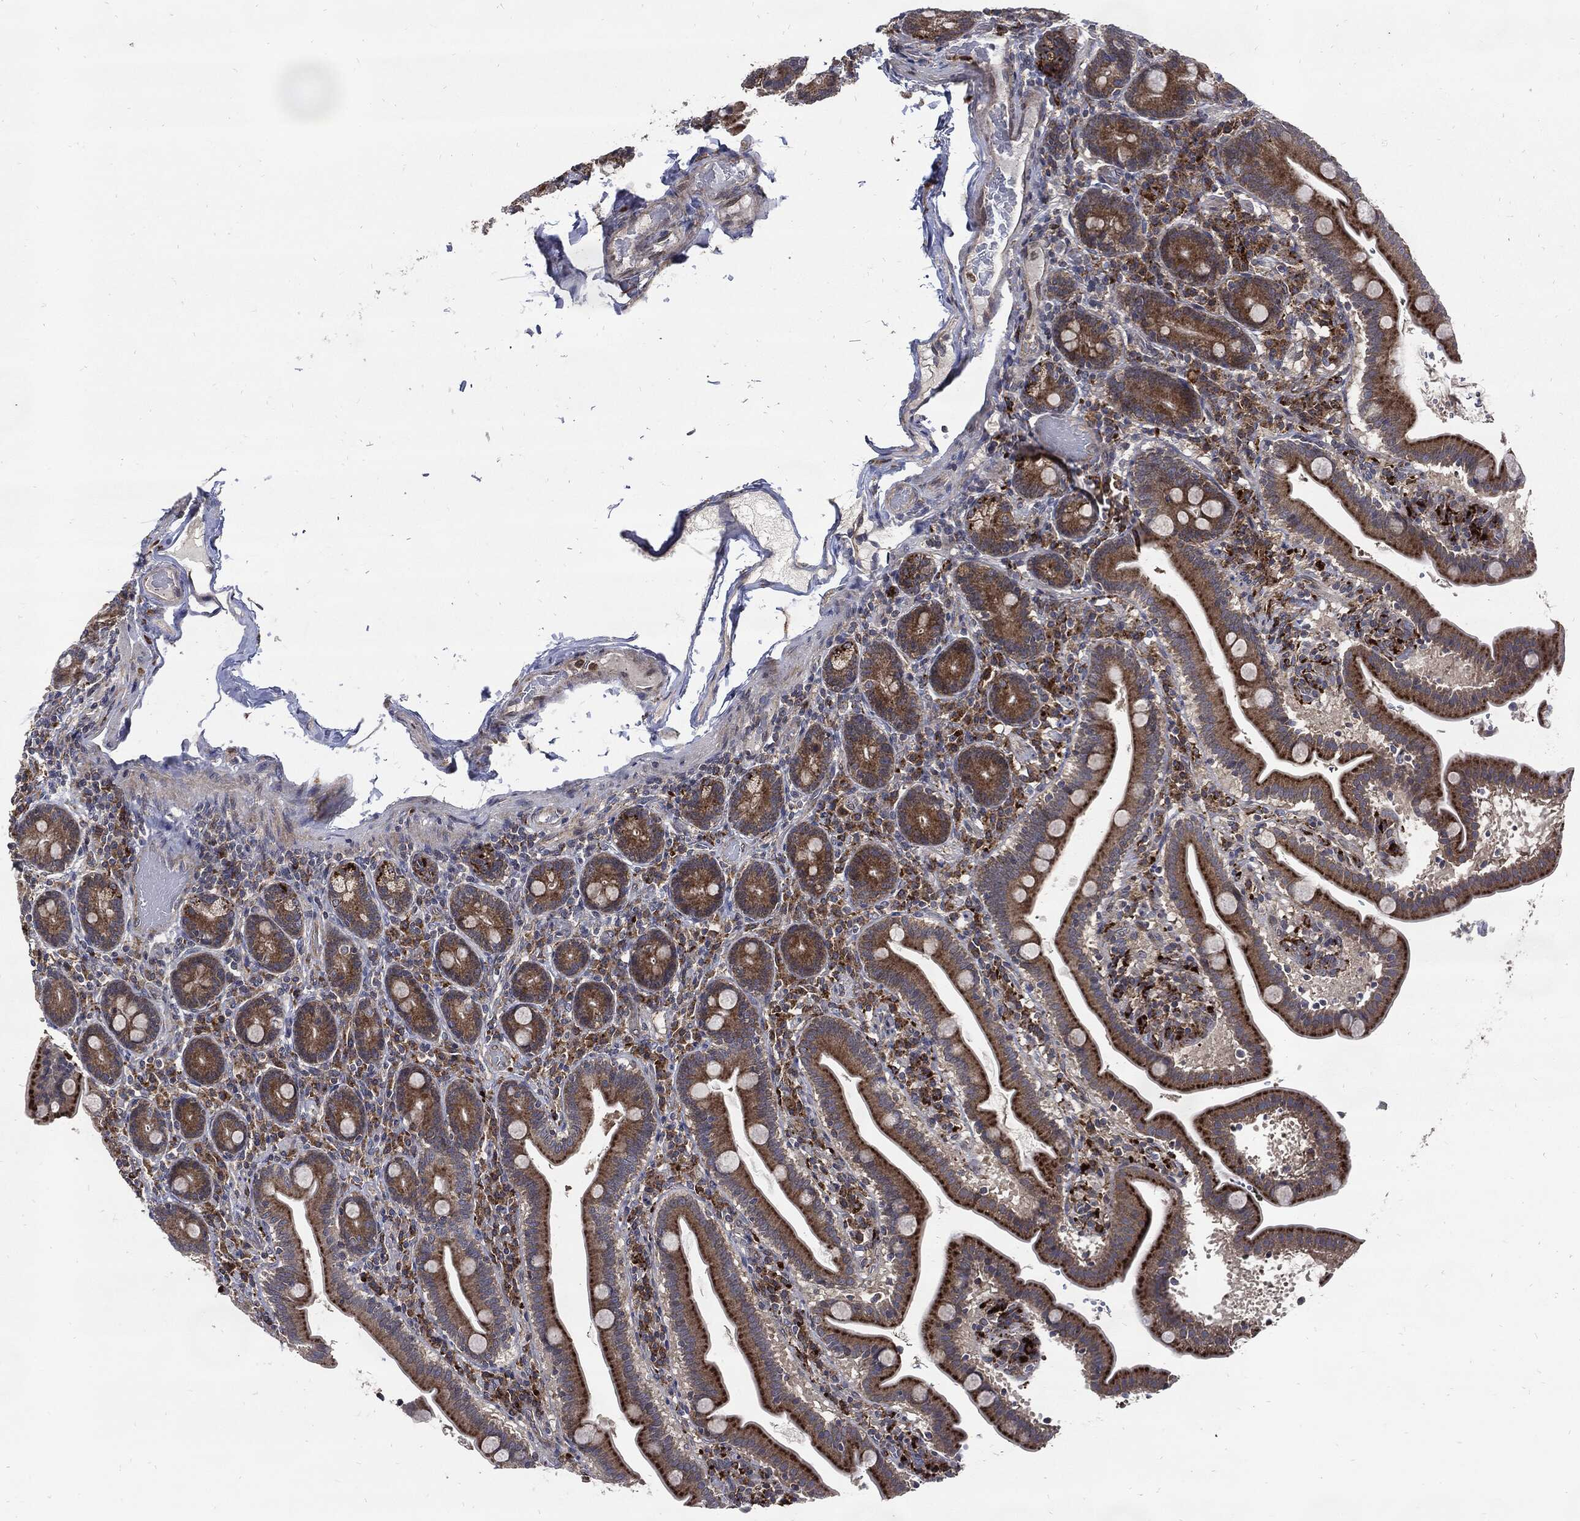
{"staining": {"intensity": "moderate", "quantity": "25%-75%", "location": "cytoplasmic/membranous"}, "tissue": "small intestine", "cell_type": "Glandular cells", "image_type": "normal", "snomed": [{"axis": "morphology", "description": "Normal tissue, NOS"}, {"axis": "topography", "description": "Small intestine"}], "caption": "This image shows immunohistochemistry (IHC) staining of unremarkable human small intestine, with medium moderate cytoplasmic/membranous staining in about 25%-75% of glandular cells.", "gene": "SLC31A2", "patient": {"sex": "male", "age": 66}}